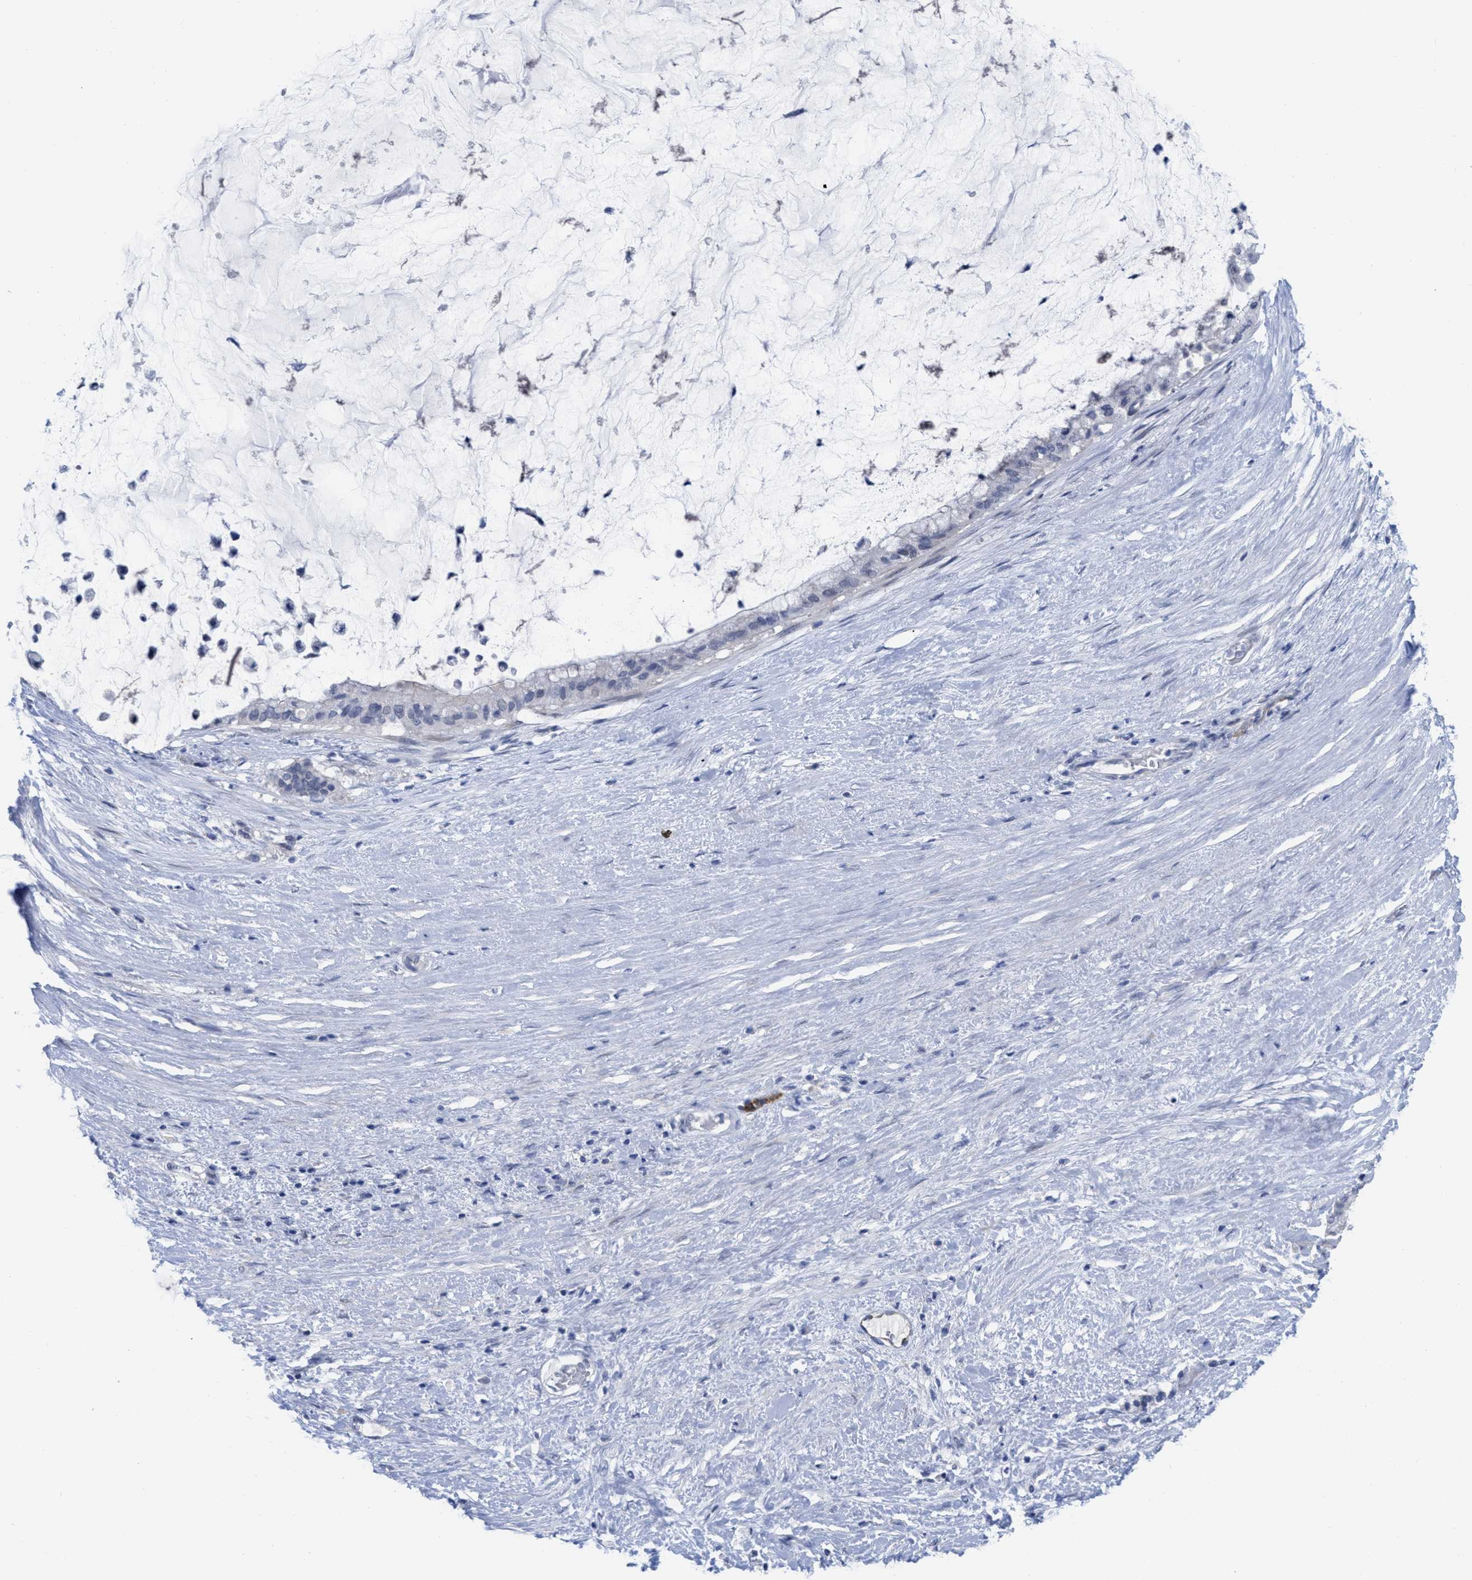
{"staining": {"intensity": "negative", "quantity": "none", "location": "none"}, "tissue": "pancreatic cancer", "cell_type": "Tumor cells", "image_type": "cancer", "snomed": [{"axis": "morphology", "description": "Adenocarcinoma, NOS"}, {"axis": "topography", "description": "Pancreas"}], "caption": "Tumor cells show no significant protein positivity in adenocarcinoma (pancreatic).", "gene": "ACKR1", "patient": {"sex": "male", "age": 41}}